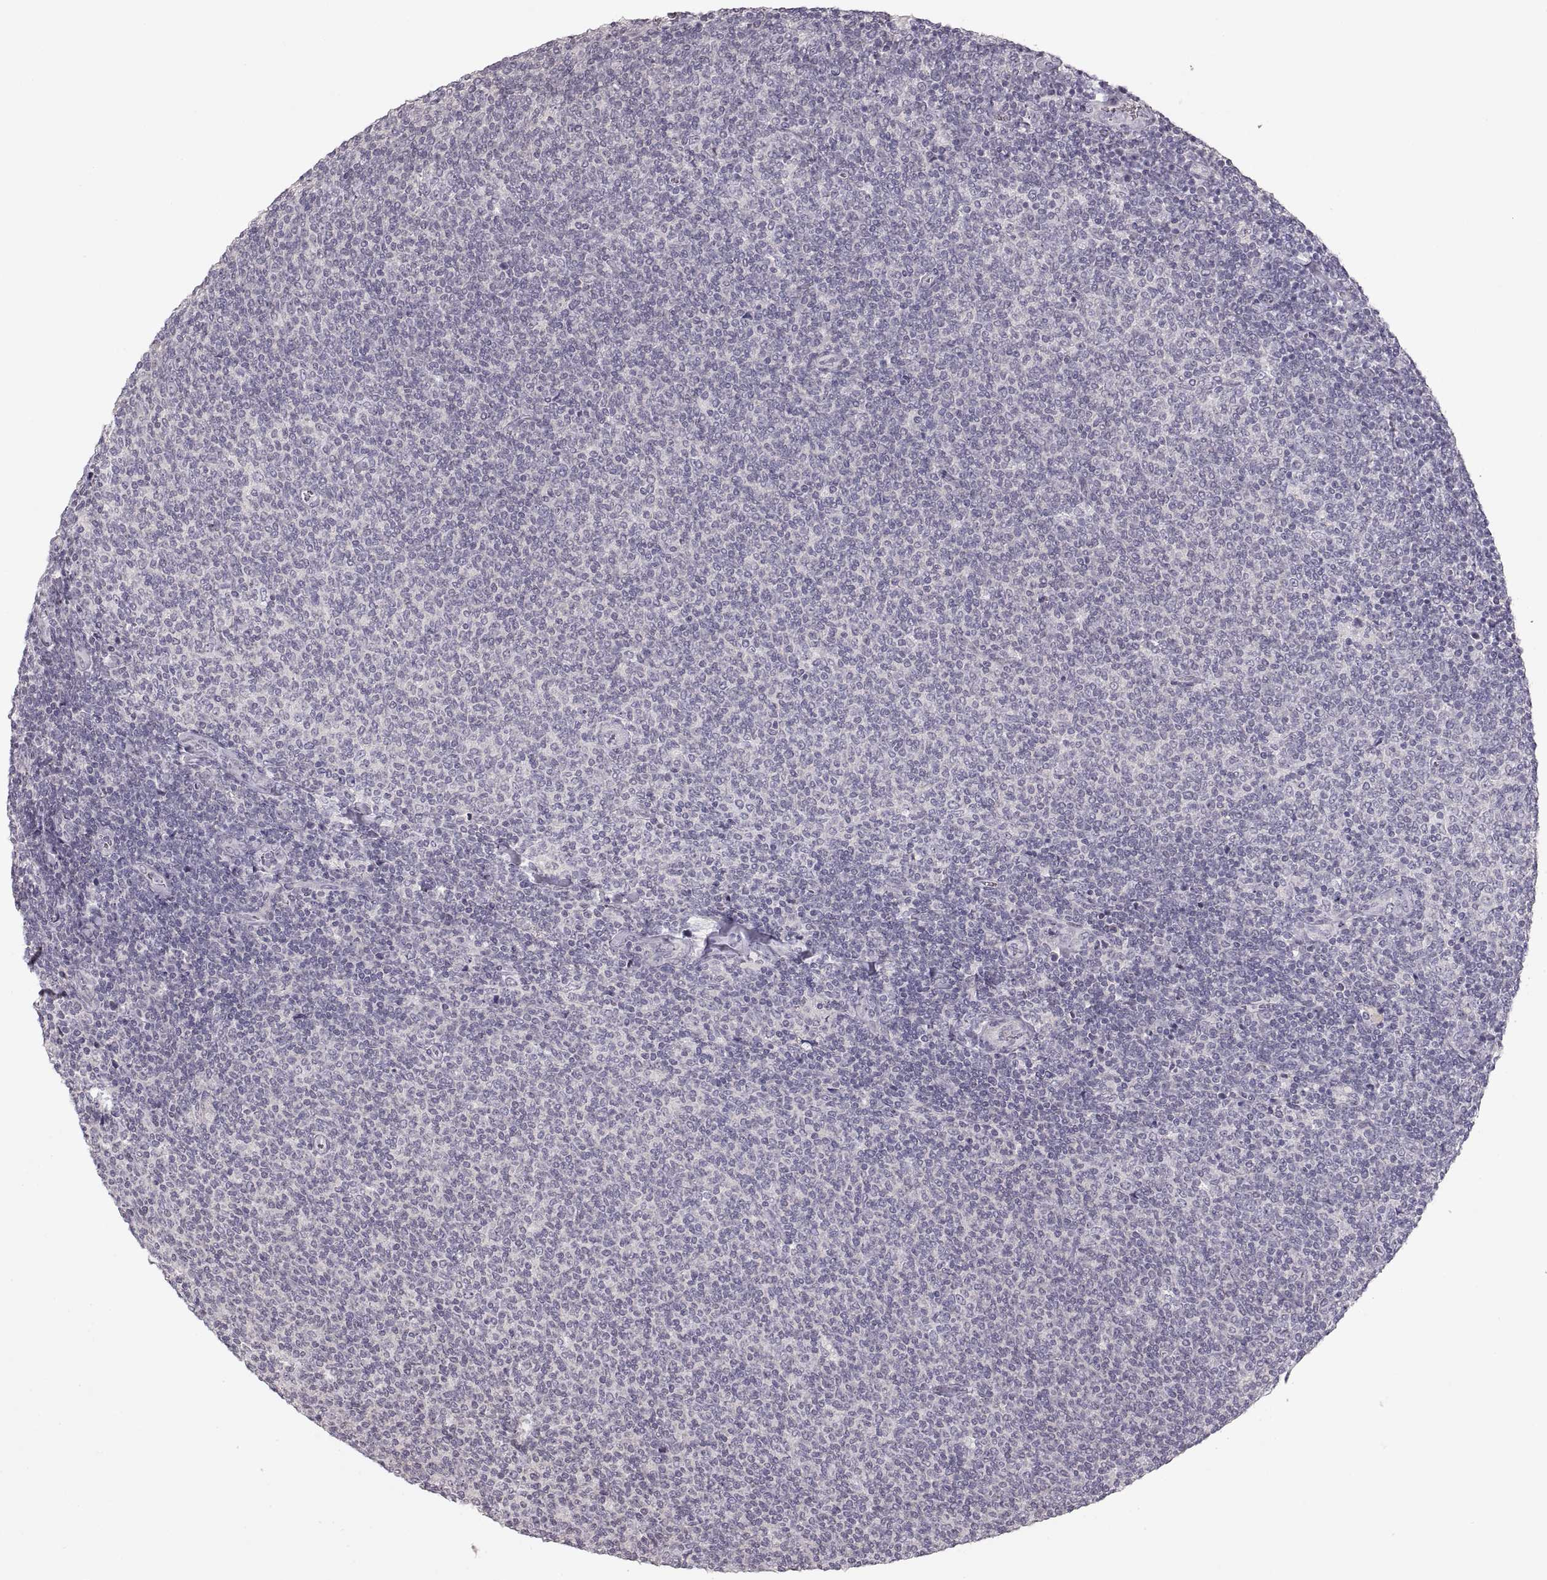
{"staining": {"intensity": "negative", "quantity": "none", "location": "none"}, "tissue": "lymphoma", "cell_type": "Tumor cells", "image_type": "cancer", "snomed": [{"axis": "morphology", "description": "Malignant lymphoma, non-Hodgkin's type, Low grade"}, {"axis": "topography", "description": "Lymph node"}], "caption": "A high-resolution photomicrograph shows IHC staining of malignant lymphoma, non-Hodgkin's type (low-grade), which demonstrates no significant positivity in tumor cells. (DAB immunohistochemistry with hematoxylin counter stain).", "gene": "PCSK2", "patient": {"sex": "male", "age": 52}}